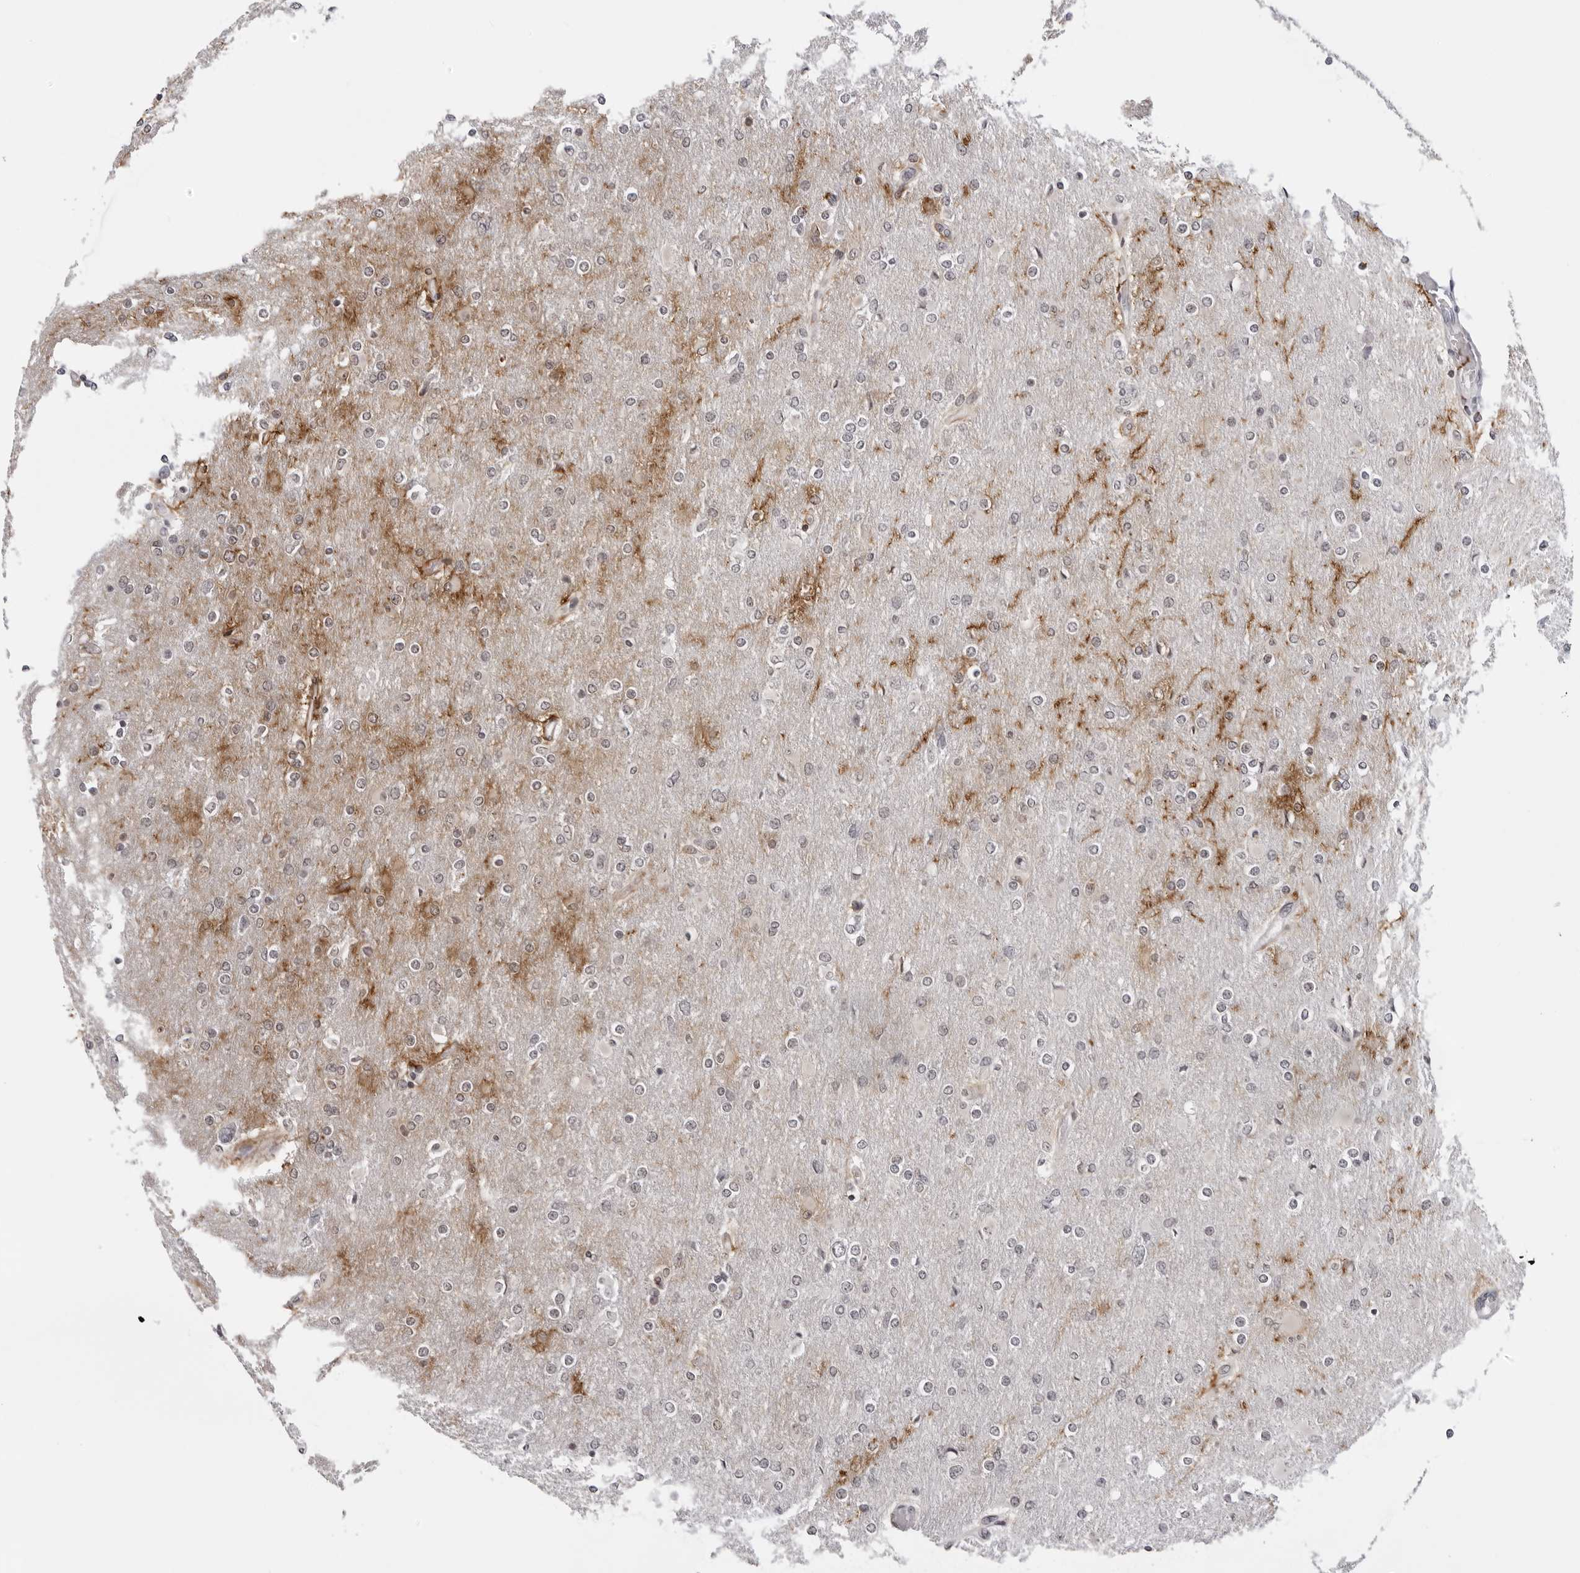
{"staining": {"intensity": "weak", "quantity": "<25%", "location": "nuclear"}, "tissue": "glioma", "cell_type": "Tumor cells", "image_type": "cancer", "snomed": [{"axis": "morphology", "description": "Glioma, malignant, High grade"}, {"axis": "topography", "description": "Cerebral cortex"}], "caption": "Tumor cells are negative for protein expression in human malignant glioma (high-grade). Nuclei are stained in blue.", "gene": "PRUNE1", "patient": {"sex": "female", "age": 36}}